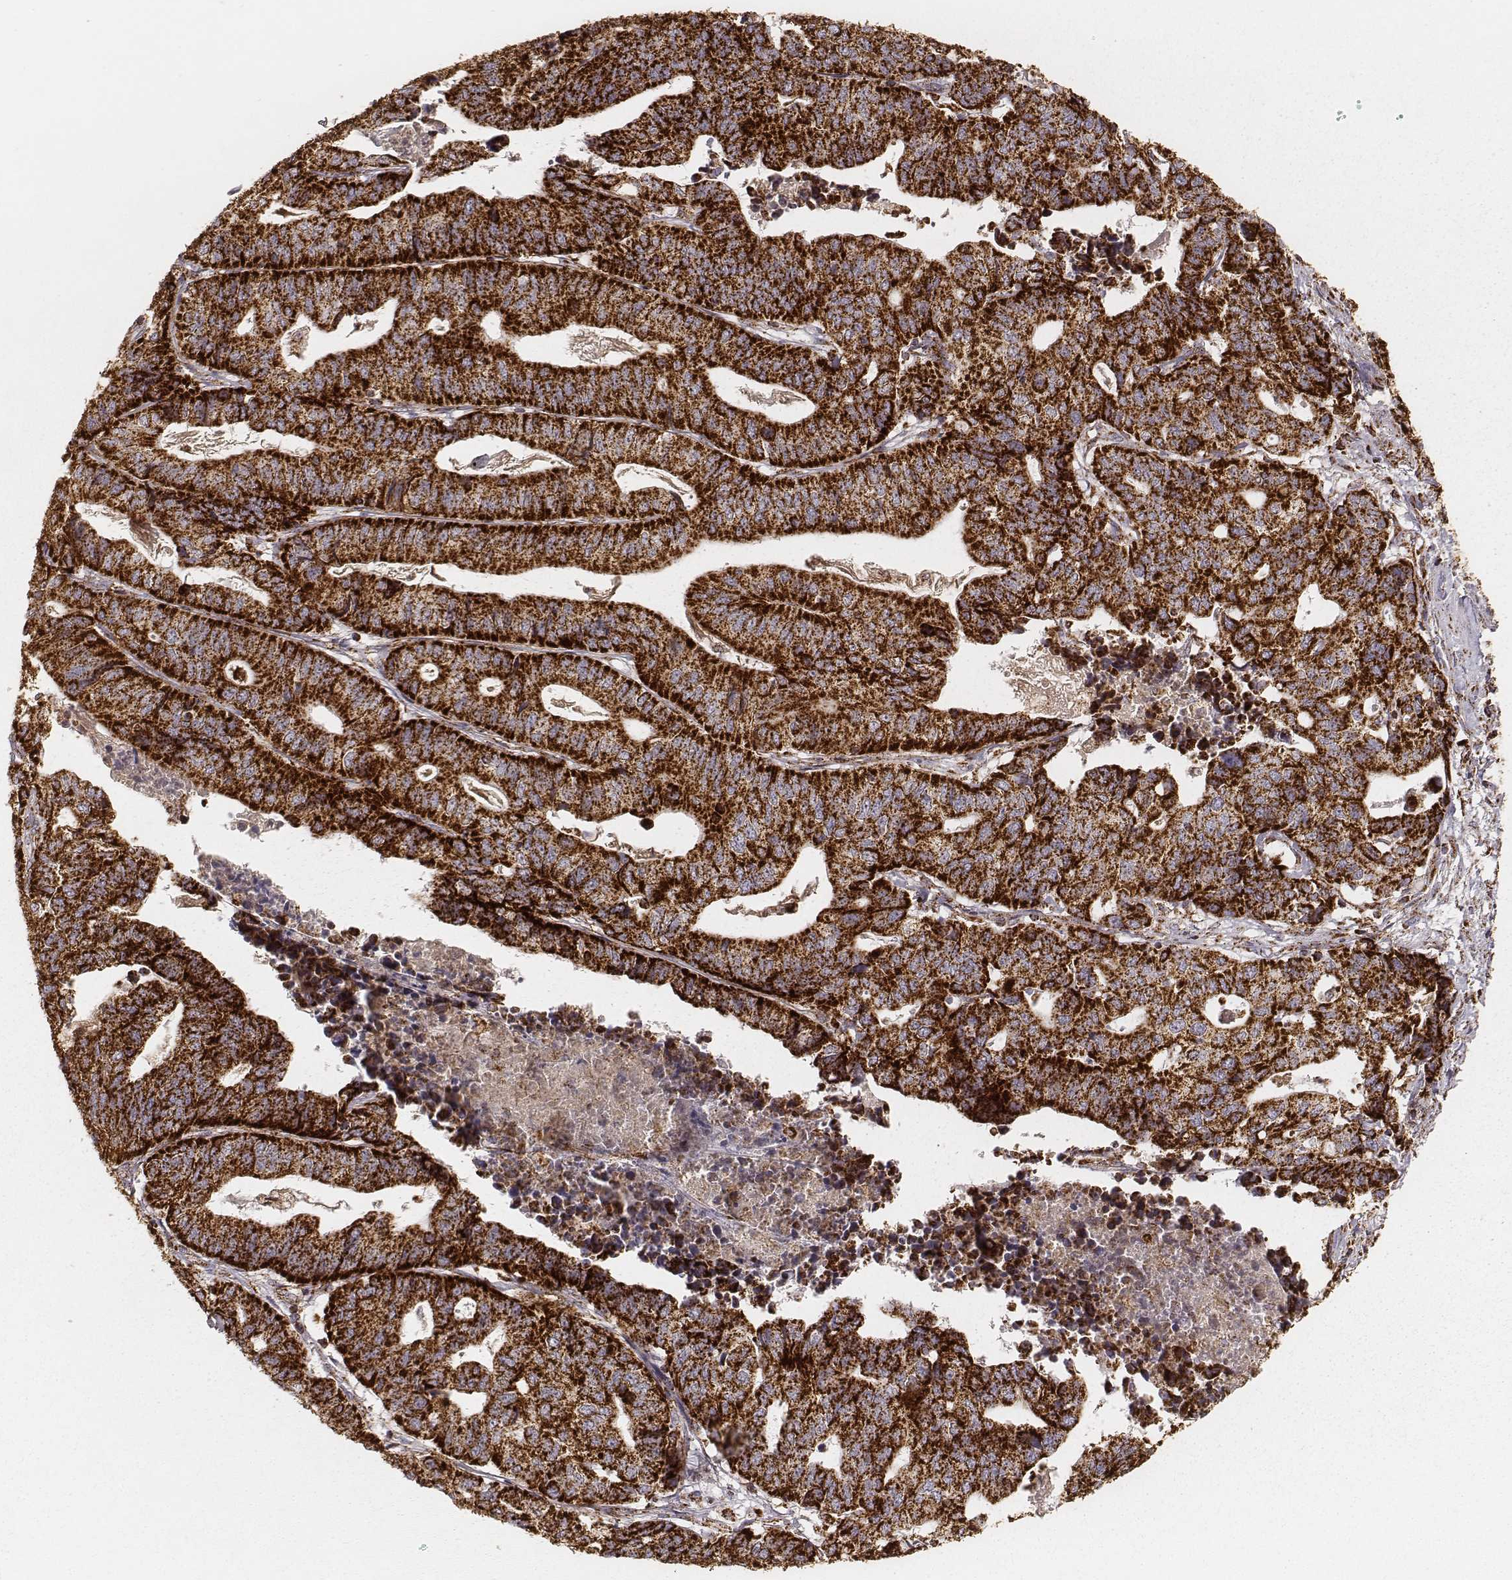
{"staining": {"intensity": "strong", "quantity": ">75%", "location": "cytoplasmic/membranous"}, "tissue": "stomach cancer", "cell_type": "Tumor cells", "image_type": "cancer", "snomed": [{"axis": "morphology", "description": "Adenocarcinoma, NOS"}, {"axis": "topography", "description": "Stomach, upper"}], "caption": "Human stomach cancer stained with a brown dye exhibits strong cytoplasmic/membranous positive expression in approximately >75% of tumor cells.", "gene": "CS", "patient": {"sex": "female", "age": 67}}